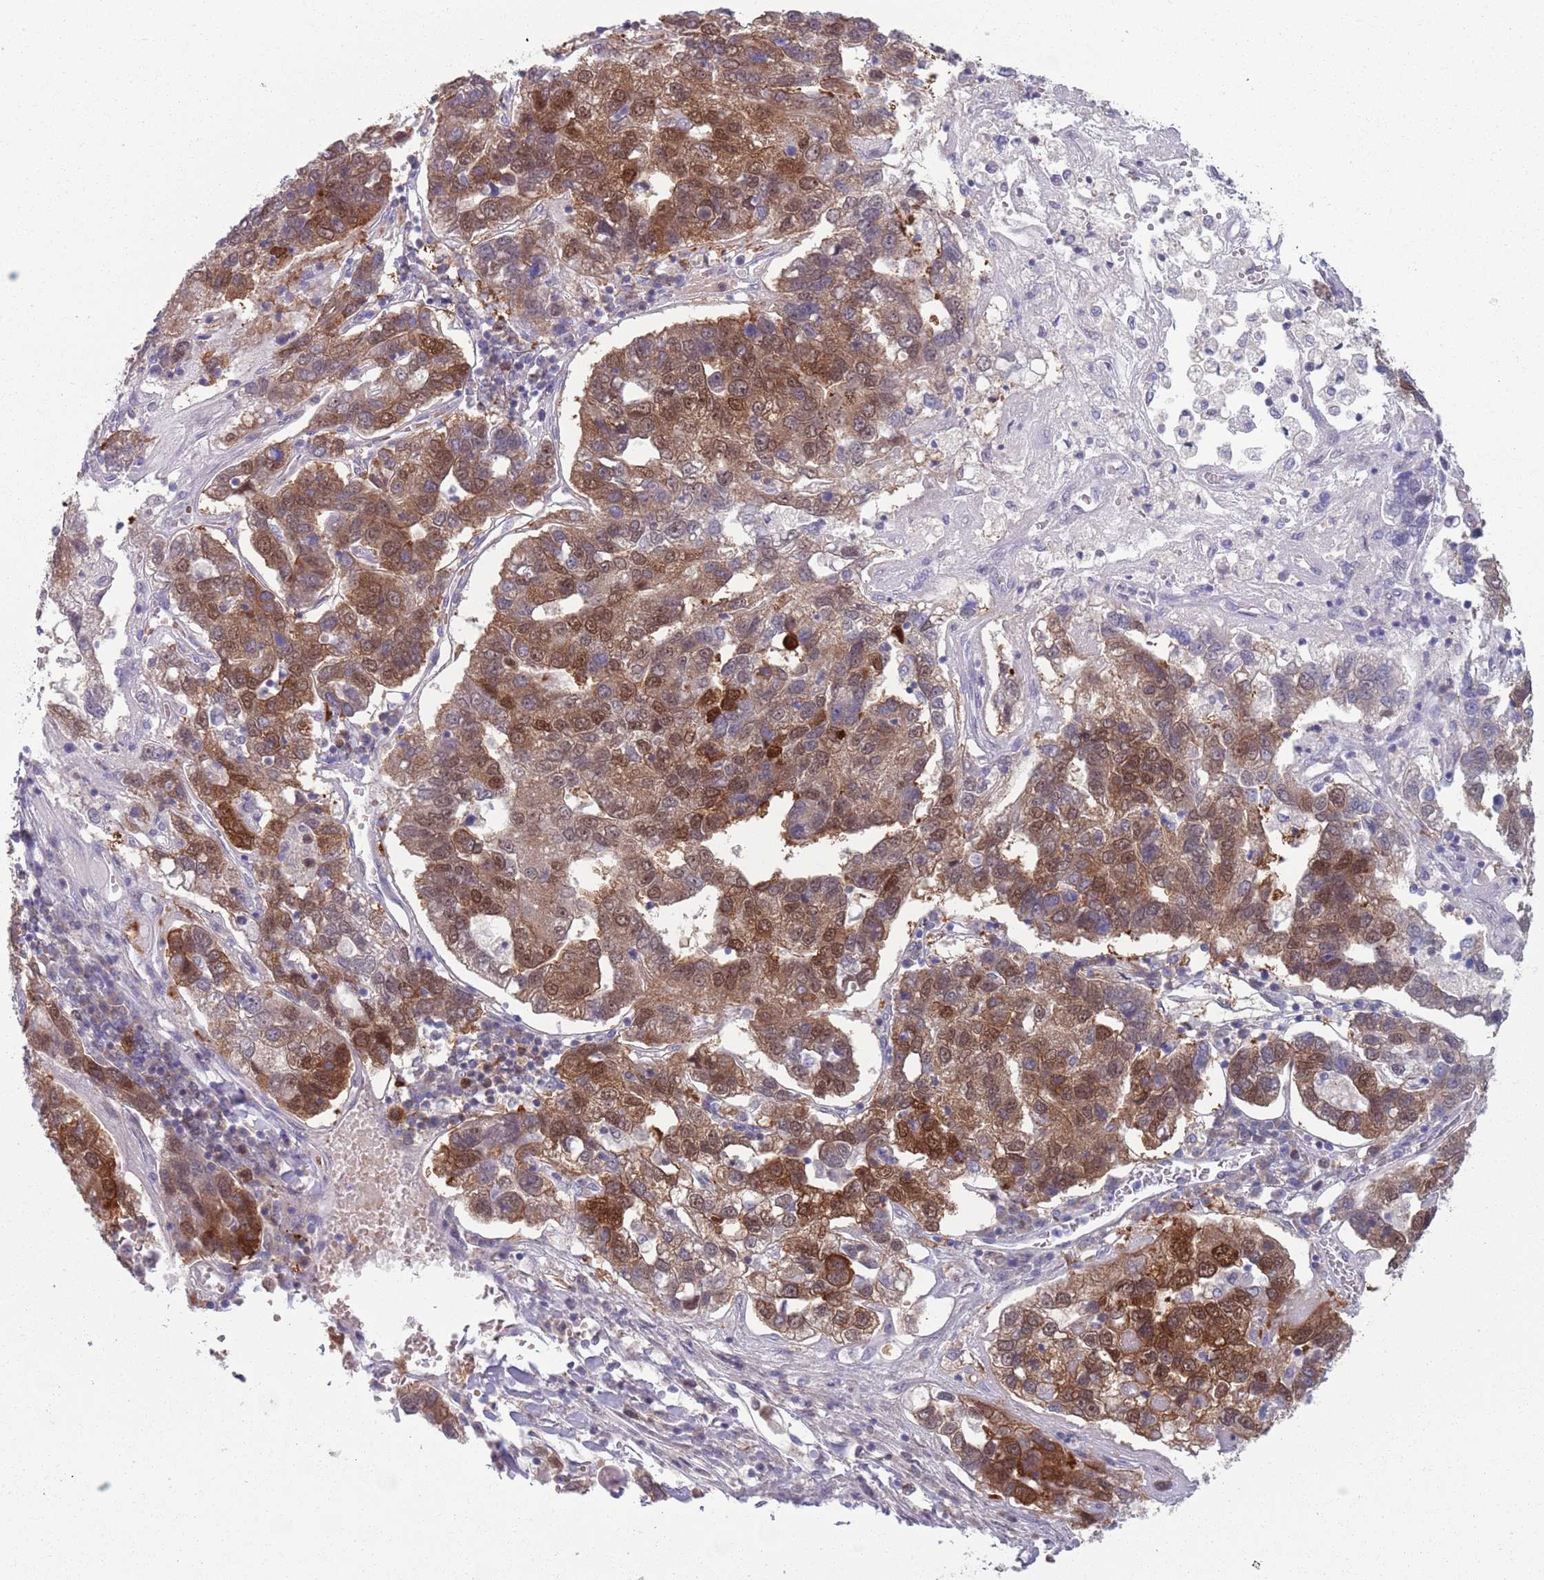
{"staining": {"intensity": "moderate", "quantity": ">75%", "location": "cytoplasmic/membranous,nuclear"}, "tissue": "pancreatic cancer", "cell_type": "Tumor cells", "image_type": "cancer", "snomed": [{"axis": "morphology", "description": "Adenocarcinoma, NOS"}, {"axis": "topography", "description": "Pancreas"}], "caption": "IHC (DAB) staining of human pancreatic adenocarcinoma exhibits moderate cytoplasmic/membranous and nuclear protein positivity in about >75% of tumor cells.", "gene": "CLNS1A", "patient": {"sex": "female", "age": 61}}